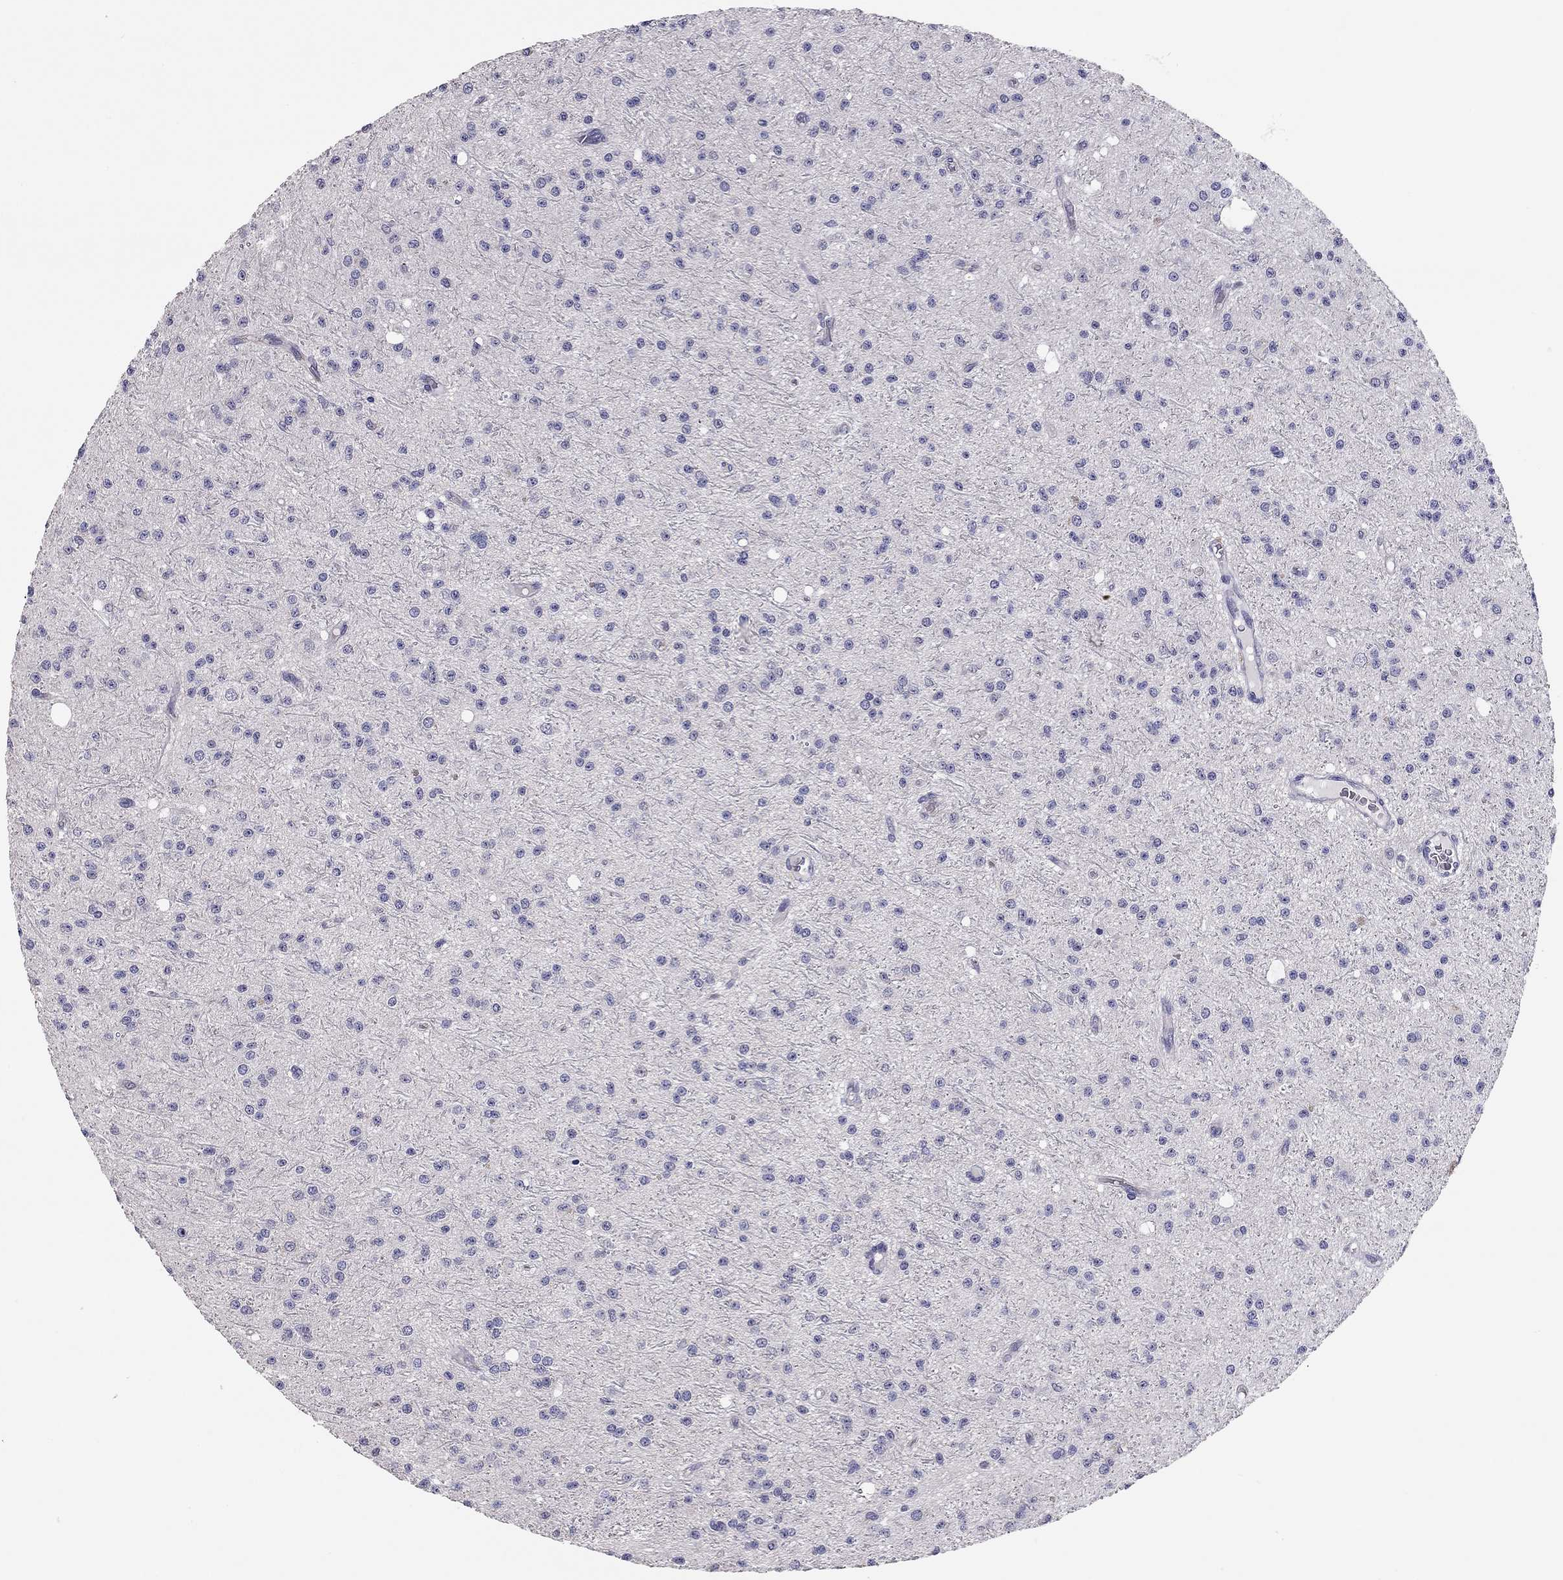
{"staining": {"intensity": "negative", "quantity": "none", "location": "none"}, "tissue": "glioma", "cell_type": "Tumor cells", "image_type": "cancer", "snomed": [{"axis": "morphology", "description": "Glioma, malignant, Low grade"}, {"axis": "topography", "description": "Brain"}], "caption": "Photomicrograph shows no protein staining in tumor cells of malignant low-grade glioma tissue.", "gene": "SCARB1", "patient": {"sex": "male", "age": 27}}